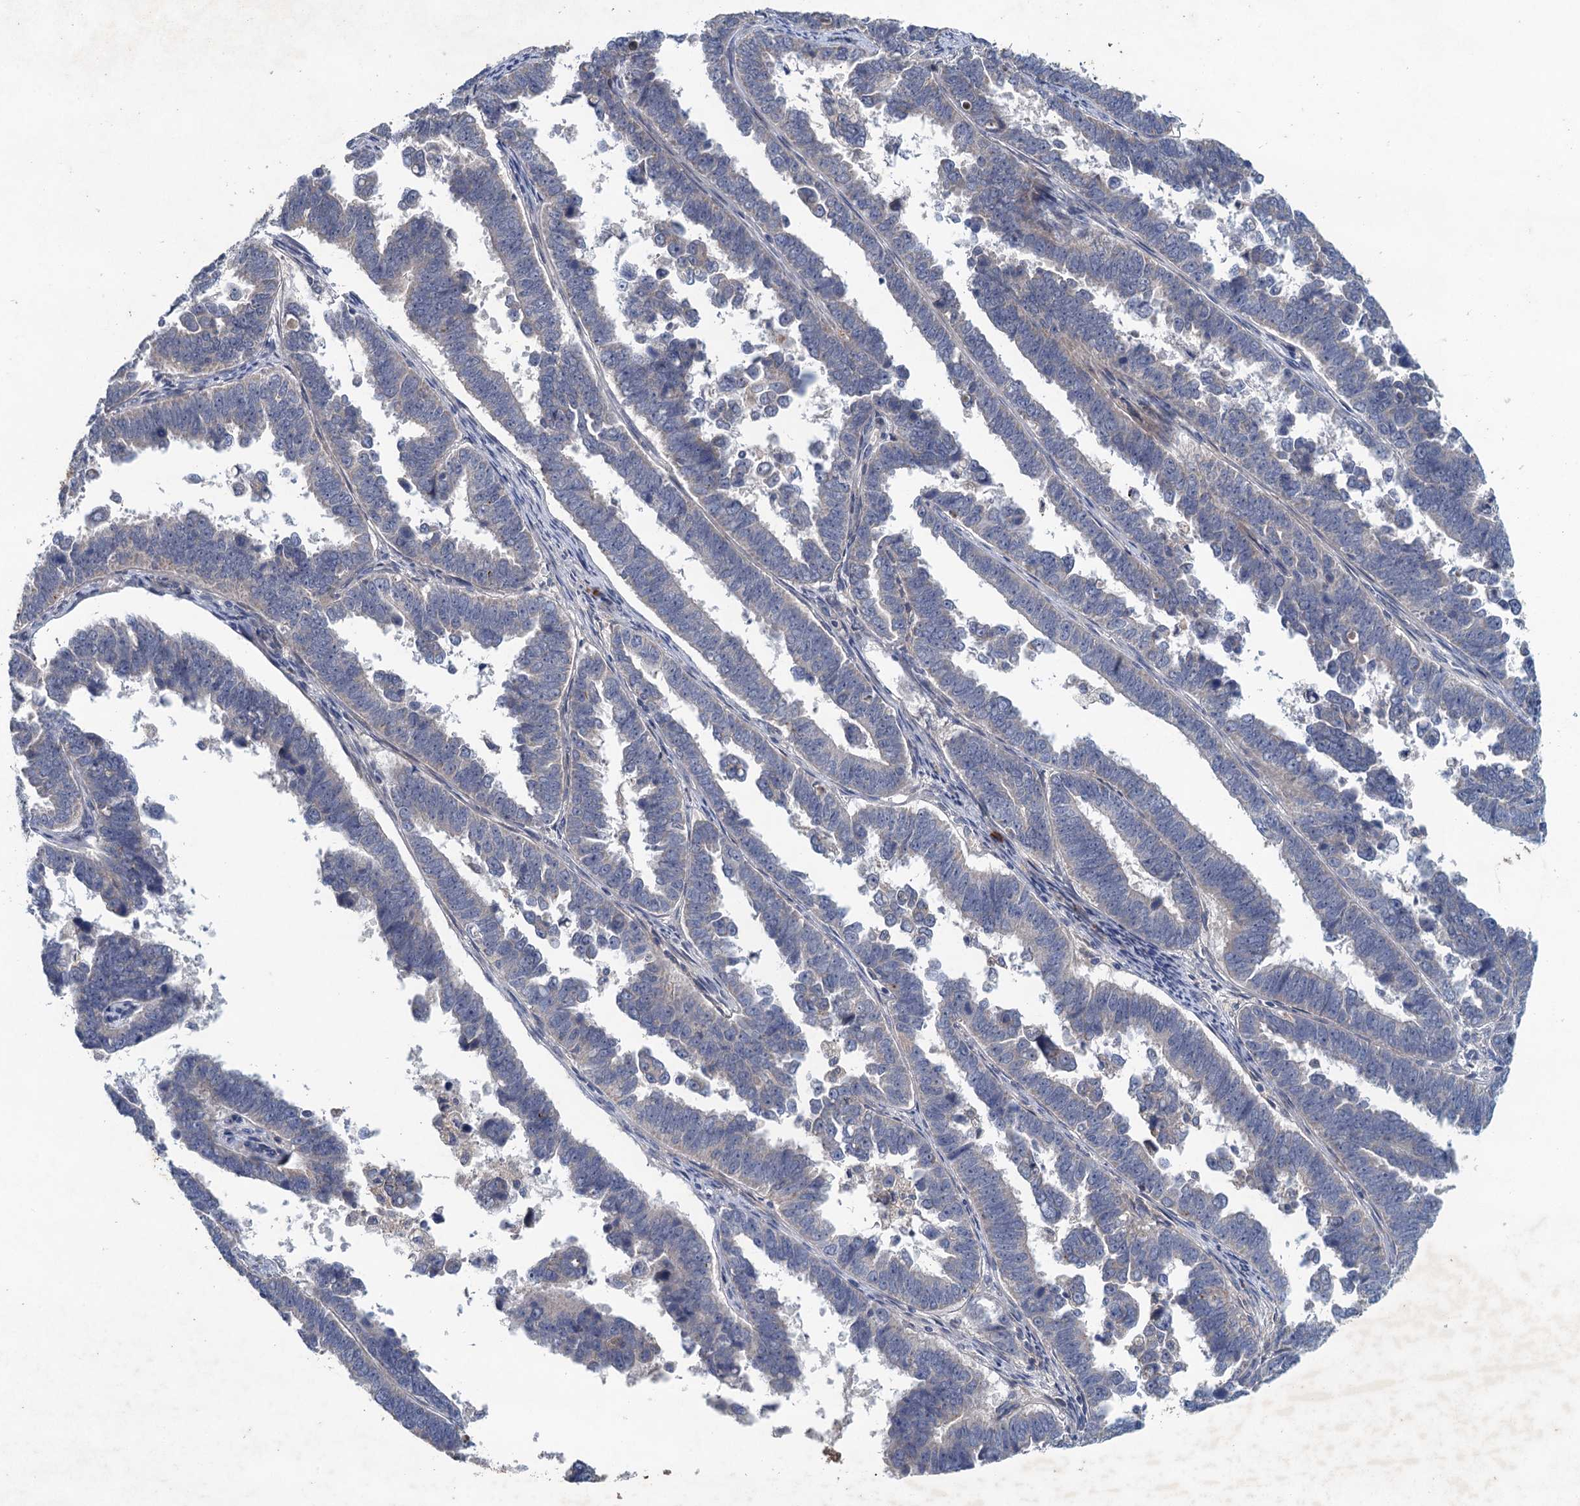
{"staining": {"intensity": "negative", "quantity": "none", "location": "none"}, "tissue": "endometrial cancer", "cell_type": "Tumor cells", "image_type": "cancer", "snomed": [{"axis": "morphology", "description": "Adenocarcinoma, NOS"}, {"axis": "topography", "description": "Endometrium"}], "caption": "Micrograph shows no protein staining in tumor cells of endometrial cancer (adenocarcinoma) tissue.", "gene": "TPCN1", "patient": {"sex": "female", "age": 75}}